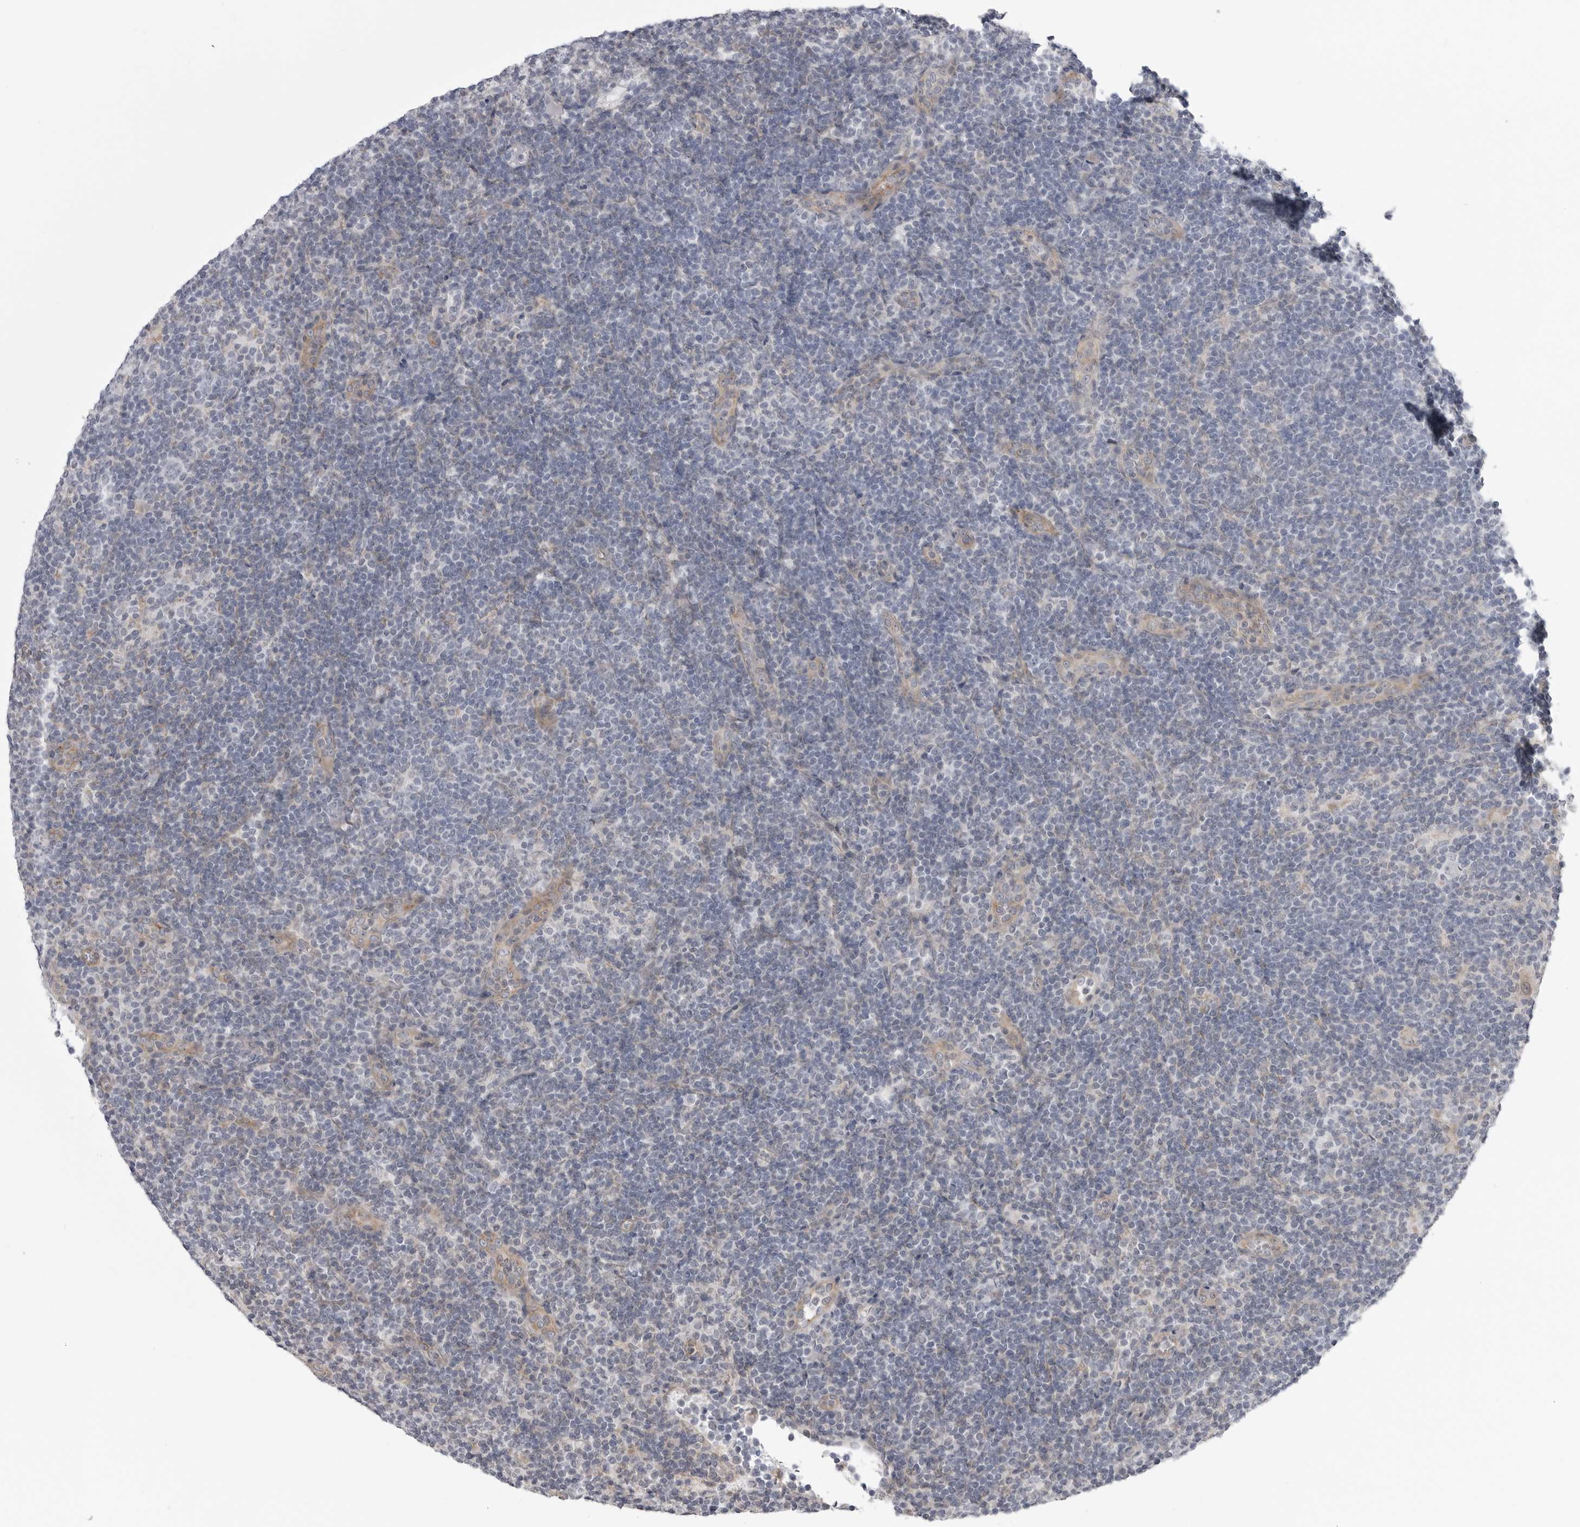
{"staining": {"intensity": "negative", "quantity": "none", "location": "none"}, "tissue": "lymphoma", "cell_type": "Tumor cells", "image_type": "cancer", "snomed": [{"axis": "morphology", "description": "Hodgkin's disease, NOS"}, {"axis": "topography", "description": "Lymph node"}], "caption": "Tumor cells show no significant staining in lymphoma. (Brightfield microscopy of DAB (3,3'-diaminobenzidine) immunohistochemistry (IHC) at high magnification).", "gene": "SCP2", "patient": {"sex": "female", "age": 57}}